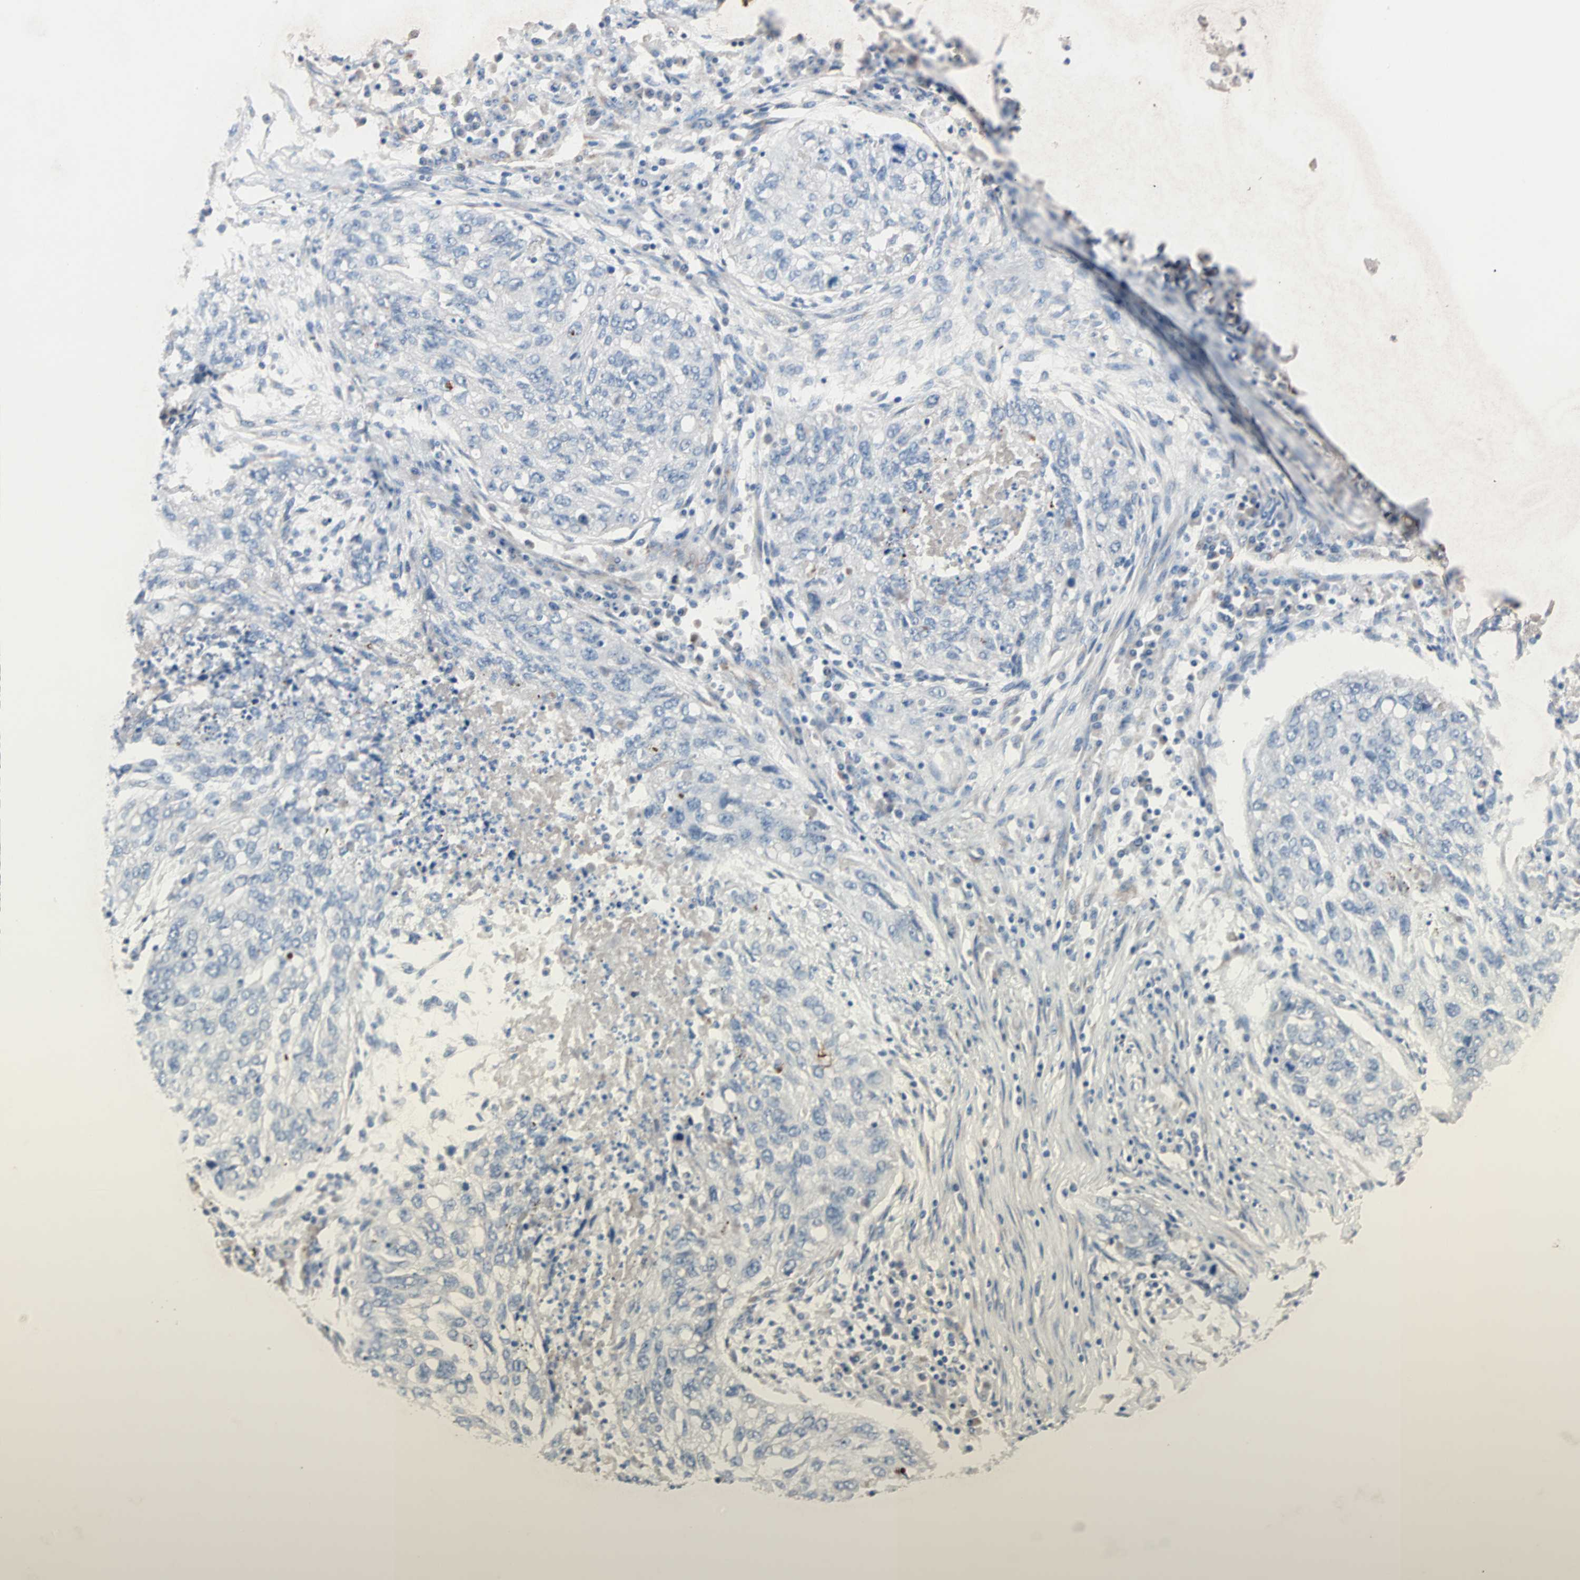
{"staining": {"intensity": "negative", "quantity": "none", "location": "none"}, "tissue": "lung cancer", "cell_type": "Tumor cells", "image_type": "cancer", "snomed": [{"axis": "morphology", "description": "Squamous cell carcinoma, NOS"}, {"axis": "topography", "description": "Lung"}], "caption": "Squamous cell carcinoma (lung) was stained to show a protein in brown. There is no significant positivity in tumor cells. (Immunohistochemistry (ihc), brightfield microscopy, high magnification).", "gene": "ULBP1", "patient": {"sex": "female", "age": 63}}